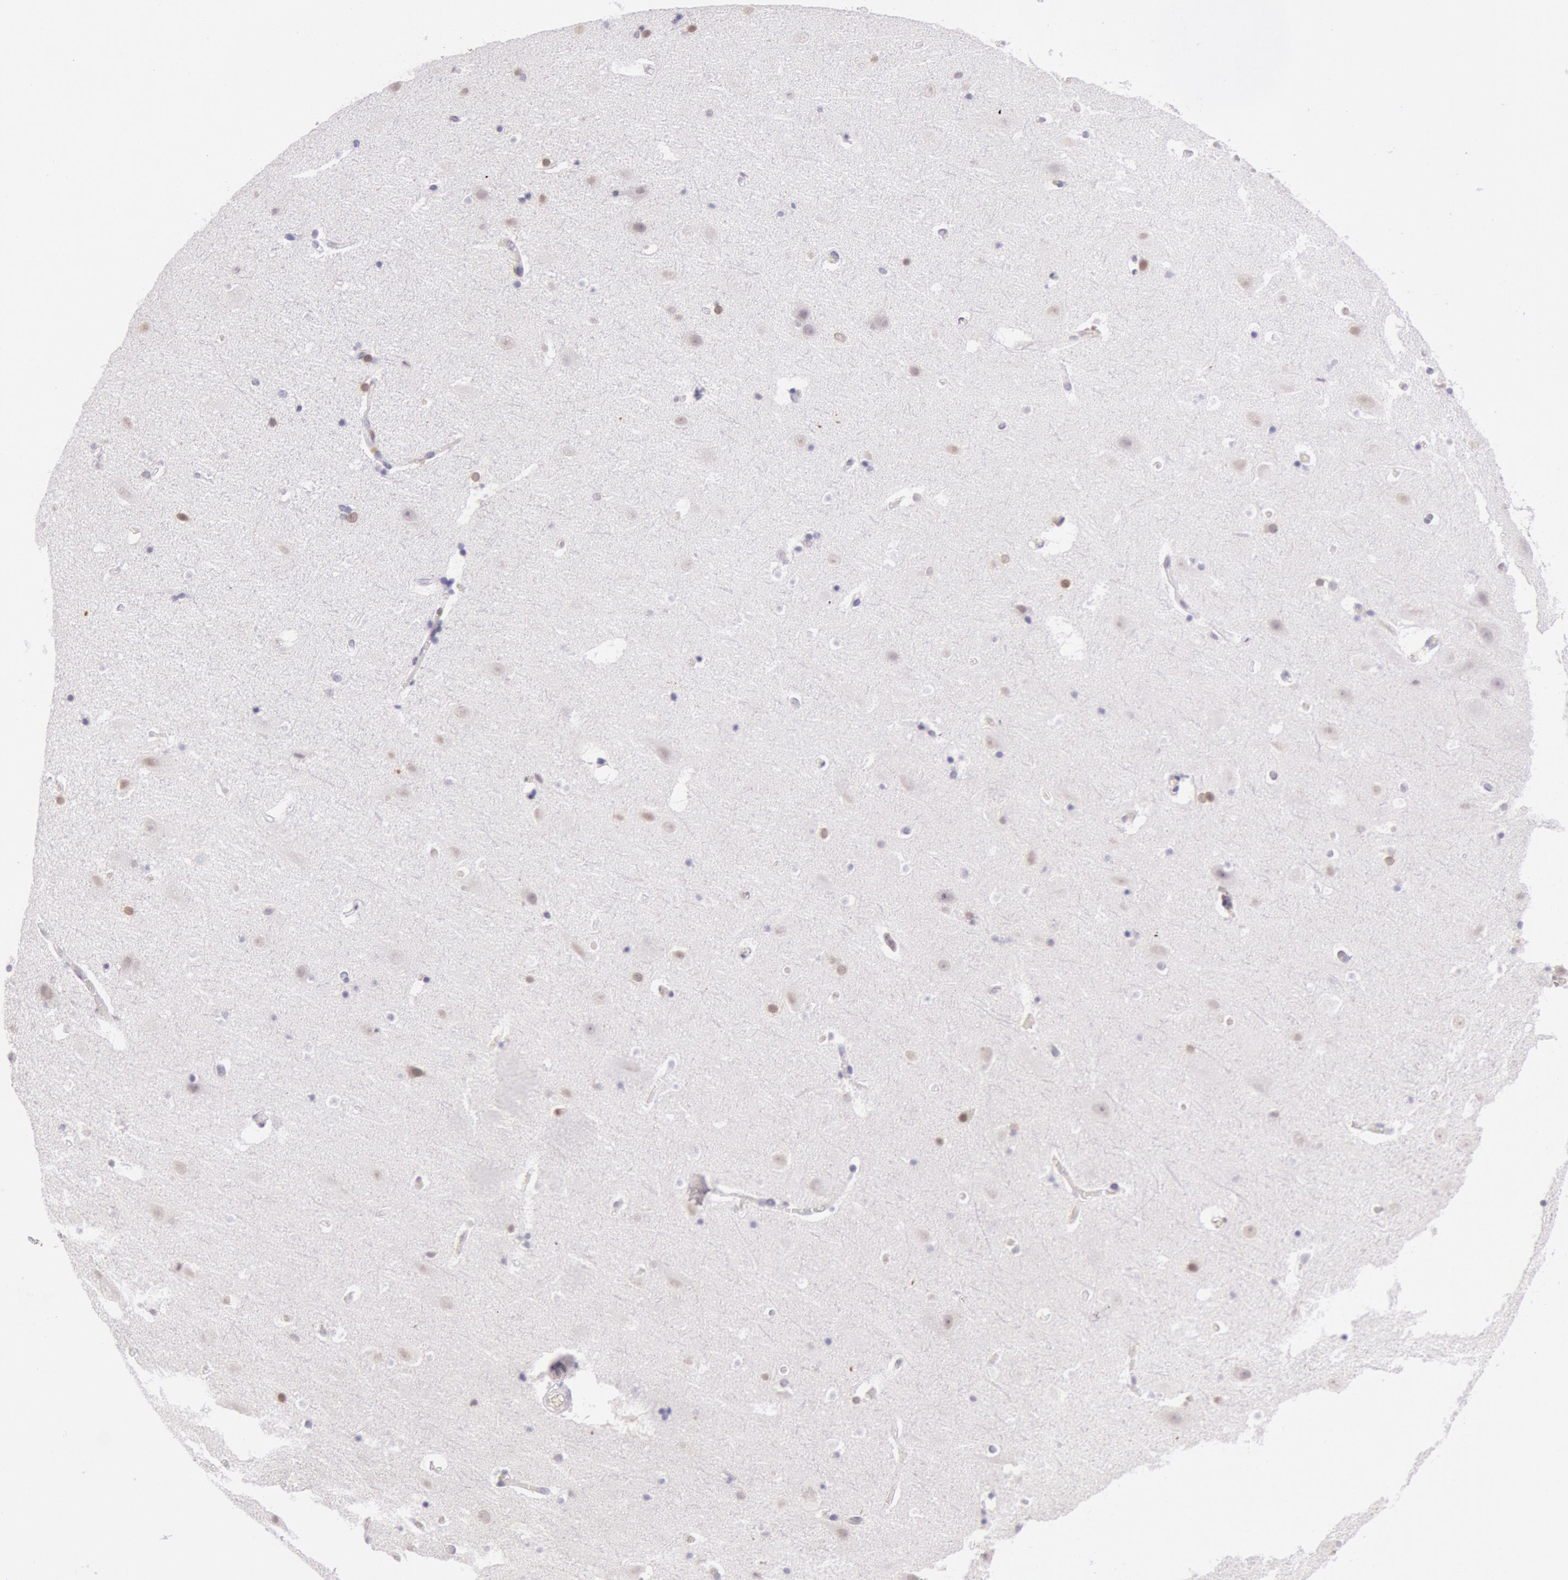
{"staining": {"intensity": "weak", "quantity": "<25%", "location": "nuclear"}, "tissue": "hippocampus", "cell_type": "Glial cells", "image_type": "normal", "snomed": [{"axis": "morphology", "description": "Normal tissue, NOS"}, {"axis": "topography", "description": "Hippocampus"}], "caption": "IHC micrograph of unremarkable human hippocampus stained for a protein (brown), which reveals no staining in glial cells. (Stains: DAB (3,3'-diaminobenzidine) immunohistochemistry with hematoxylin counter stain, Microscopy: brightfield microscopy at high magnification).", "gene": "HIF1A", "patient": {"sex": "male", "age": 45}}